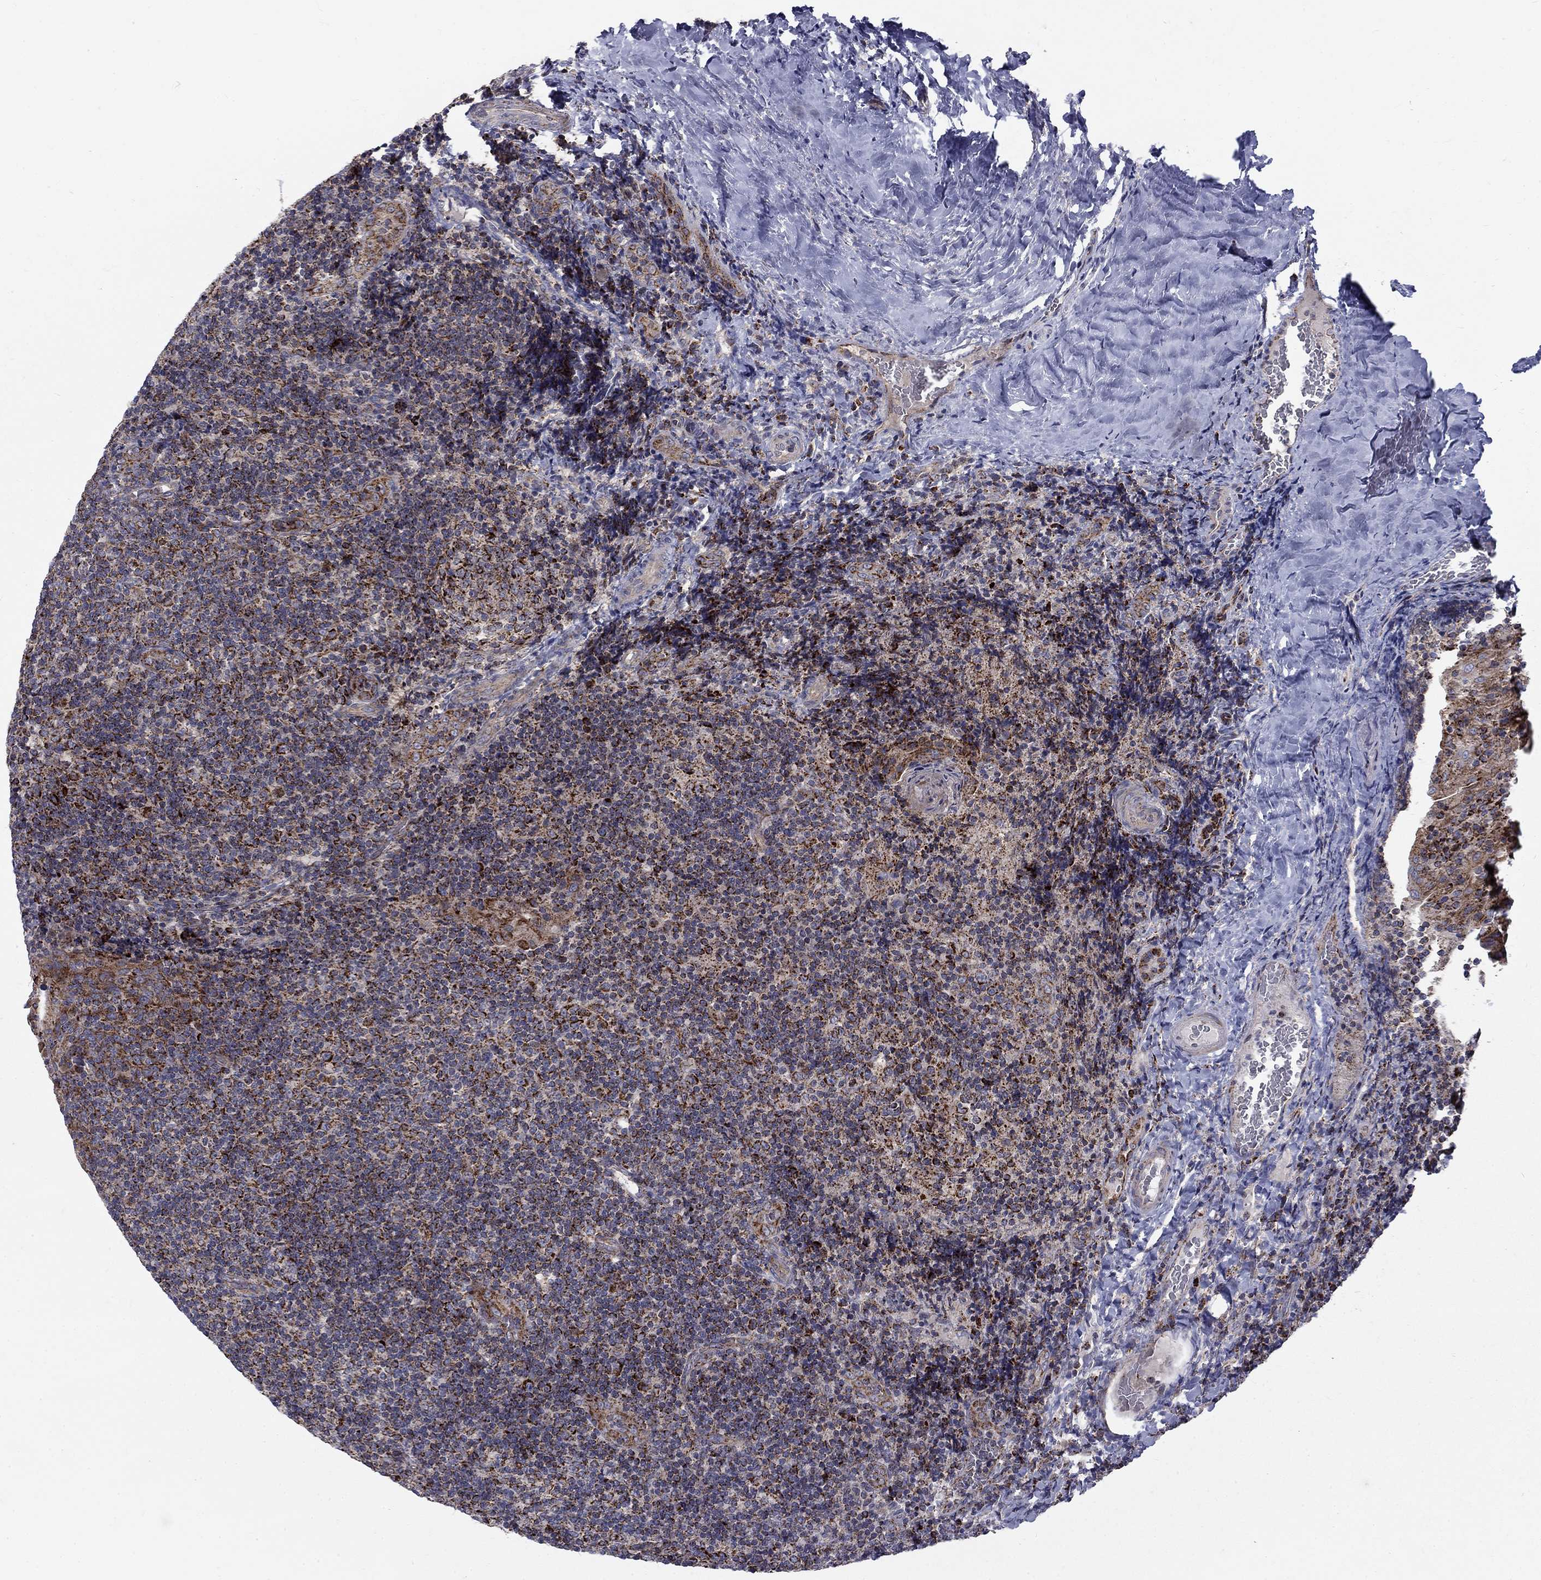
{"staining": {"intensity": "strong", "quantity": ">75%", "location": "cytoplasmic/membranous"}, "tissue": "tonsil", "cell_type": "Germinal center cells", "image_type": "normal", "snomed": [{"axis": "morphology", "description": "Normal tissue, NOS"}, {"axis": "topography", "description": "Tonsil"}], "caption": "Normal tonsil was stained to show a protein in brown. There is high levels of strong cytoplasmic/membranous expression in about >75% of germinal center cells. The protein of interest is stained brown, and the nuclei are stained in blue (DAB IHC with brightfield microscopy, high magnification).", "gene": "ALDH1B1", "patient": {"sex": "male", "age": 17}}